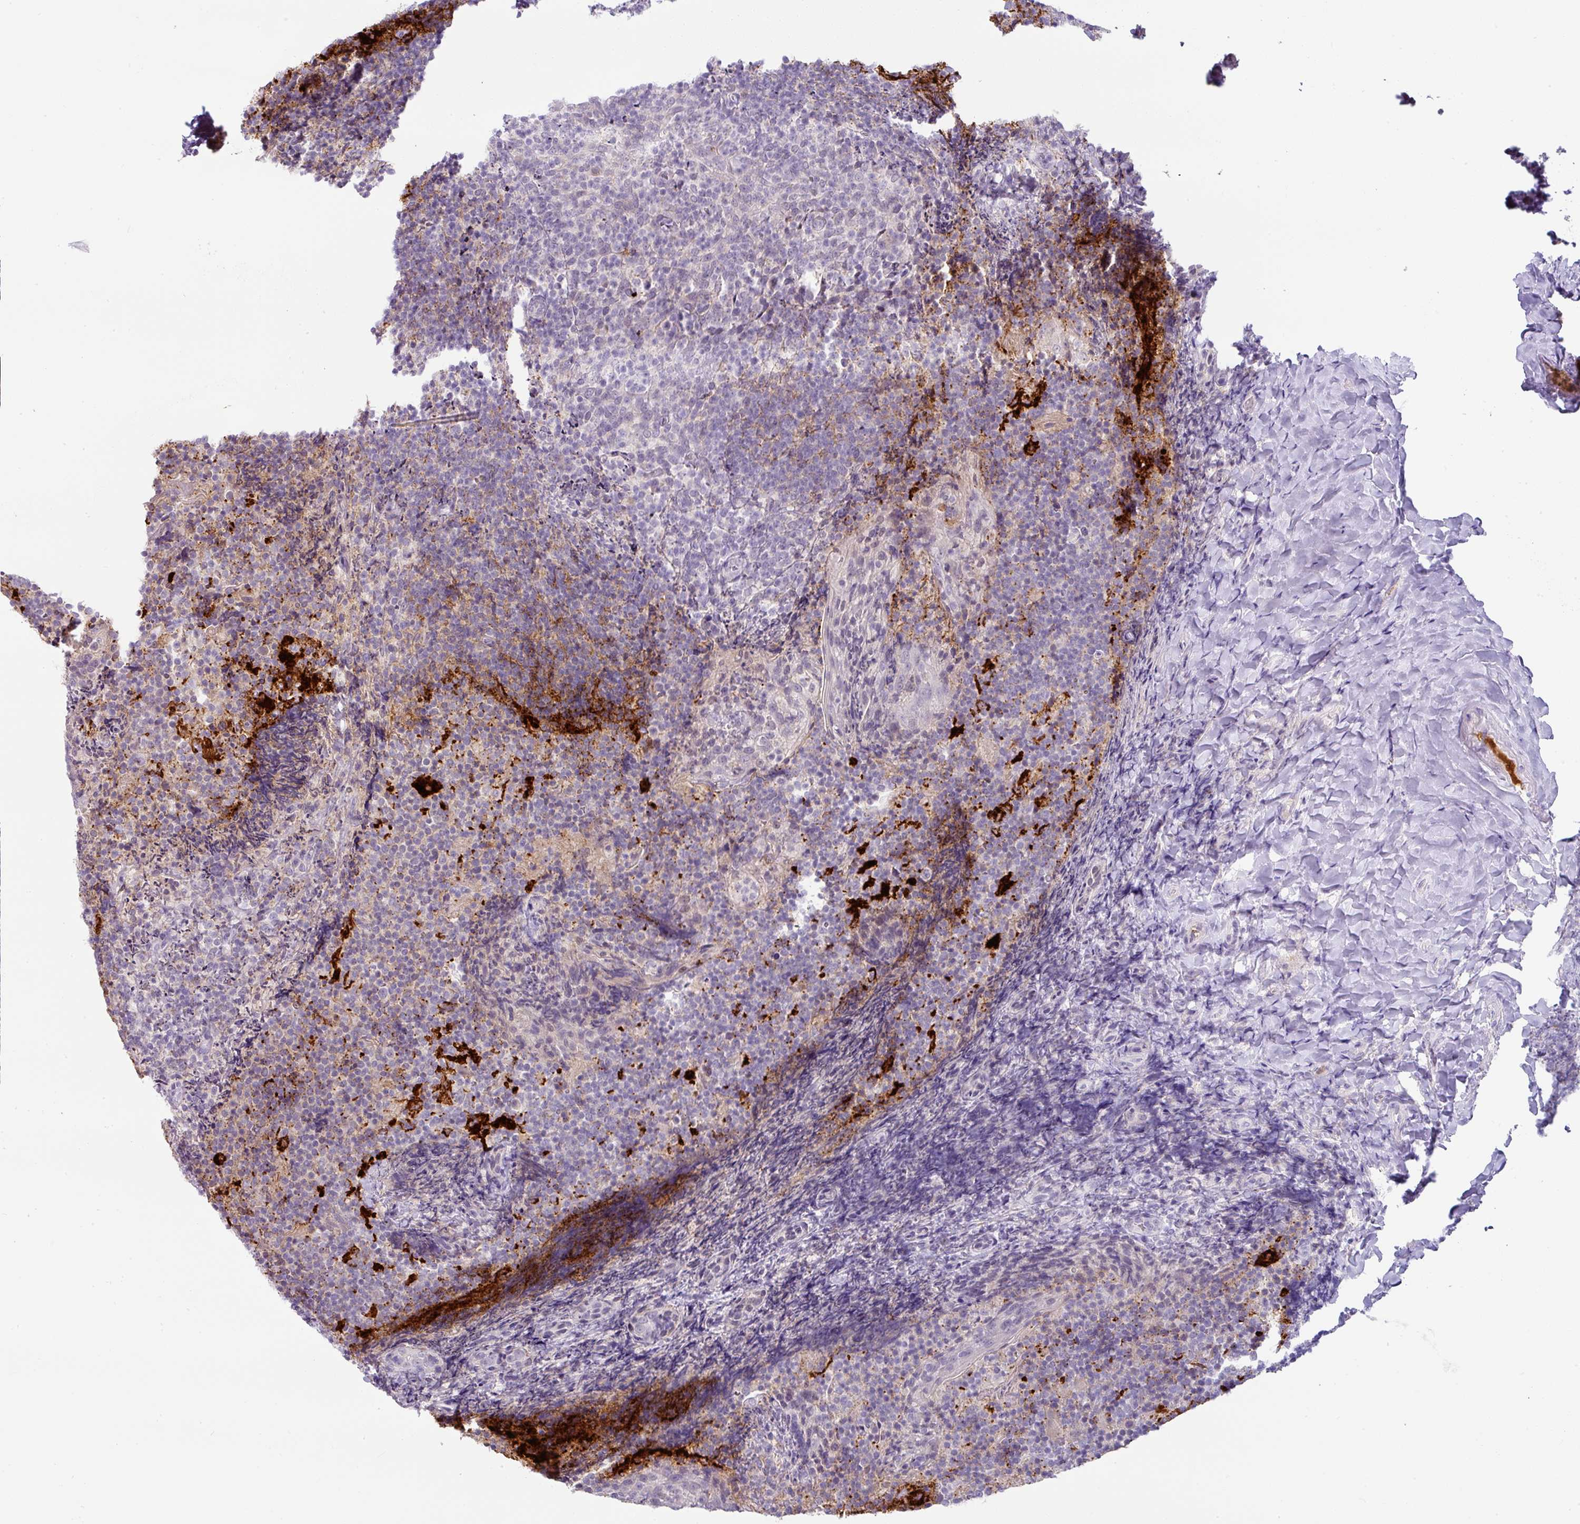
{"staining": {"intensity": "strong", "quantity": "<25%", "location": "cytoplasmic/membranous"}, "tissue": "tonsil", "cell_type": "Germinal center cells", "image_type": "normal", "snomed": [{"axis": "morphology", "description": "Normal tissue, NOS"}, {"axis": "topography", "description": "Tonsil"}], "caption": "Approximately <25% of germinal center cells in normal human tonsil reveal strong cytoplasmic/membranous protein positivity as visualized by brown immunohistochemical staining.", "gene": "FGF17", "patient": {"sex": "female", "age": 10}}